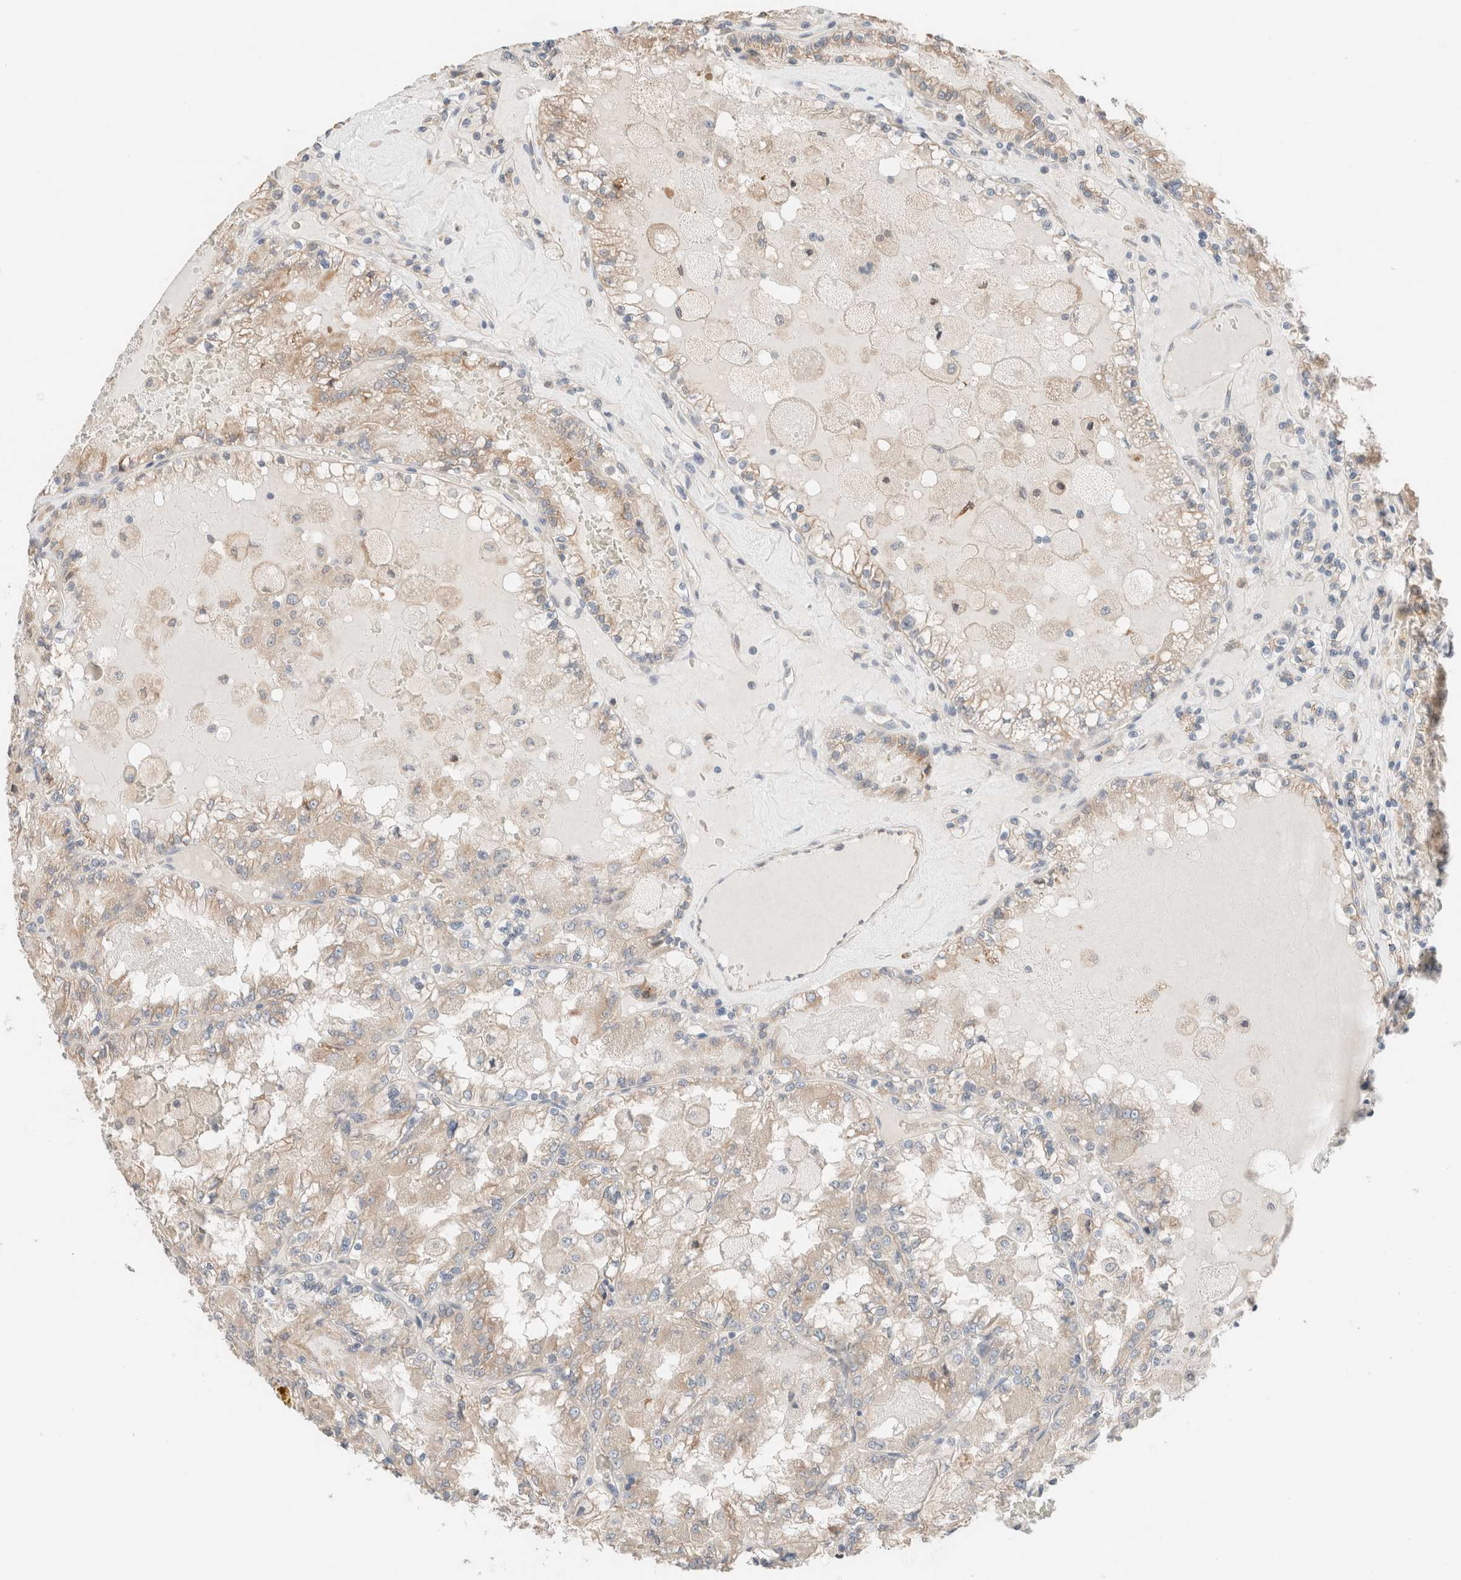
{"staining": {"intensity": "weak", "quantity": ">75%", "location": "cytoplasmic/membranous"}, "tissue": "renal cancer", "cell_type": "Tumor cells", "image_type": "cancer", "snomed": [{"axis": "morphology", "description": "Adenocarcinoma, NOS"}, {"axis": "topography", "description": "Kidney"}], "caption": "Immunohistochemistry of renal adenocarcinoma displays low levels of weak cytoplasmic/membranous expression in about >75% of tumor cells.", "gene": "PCM1", "patient": {"sex": "female", "age": 56}}